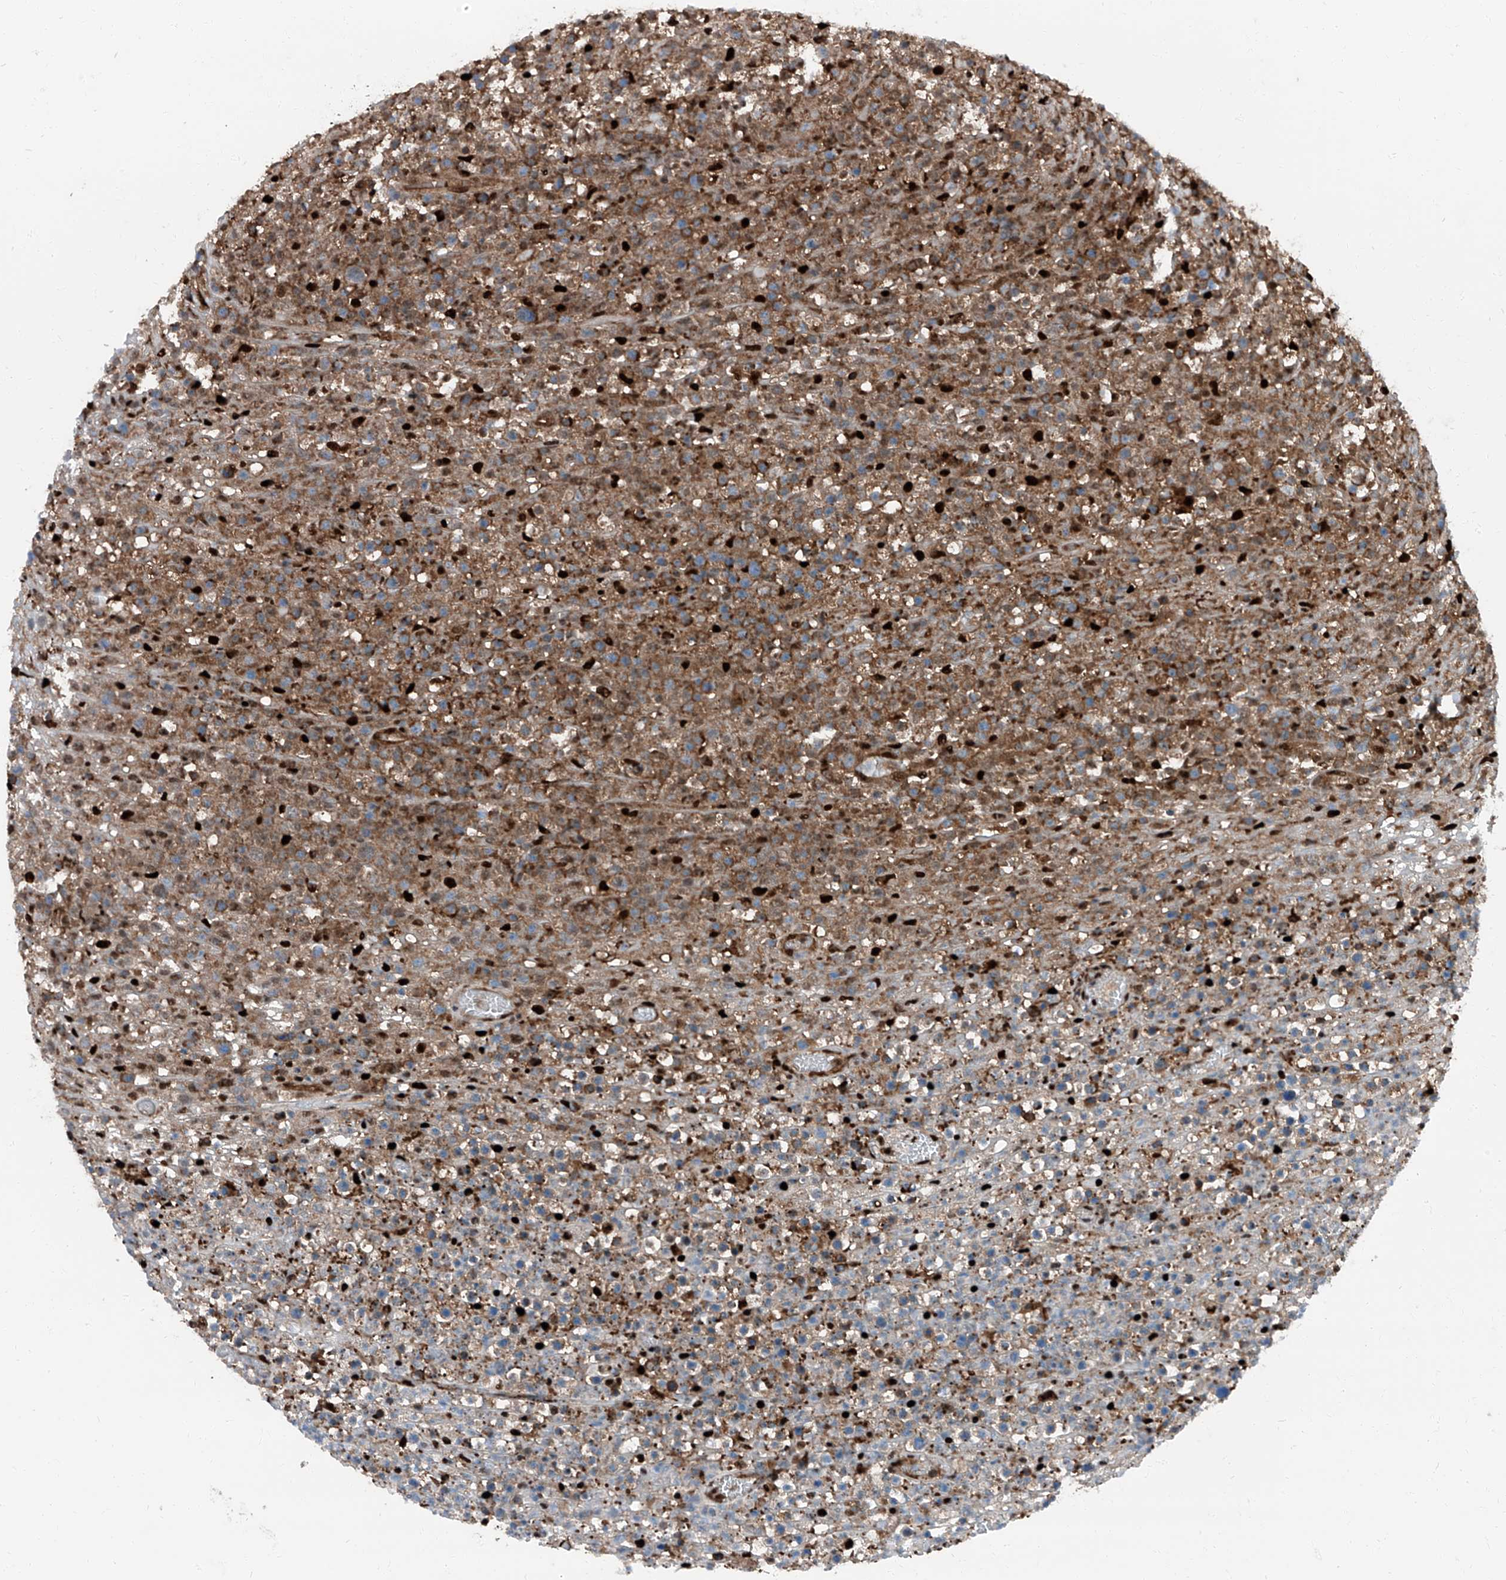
{"staining": {"intensity": "moderate", "quantity": "<25%", "location": "cytoplasmic/membranous"}, "tissue": "lymphoma", "cell_type": "Tumor cells", "image_type": "cancer", "snomed": [{"axis": "morphology", "description": "Malignant lymphoma, non-Hodgkin's type, High grade"}, {"axis": "topography", "description": "Colon"}], "caption": "Immunohistochemistry of human malignant lymphoma, non-Hodgkin's type (high-grade) shows low levels of moderate cytoplasmic/membranous staining in about <25% of tumor cells. (Stains: DAB in brown, nuclei in blue, Microscopy: brightfield microscopy at high magnification).", "gene": "PSMB10", "patient": {"sex": "female", "age": 53}}